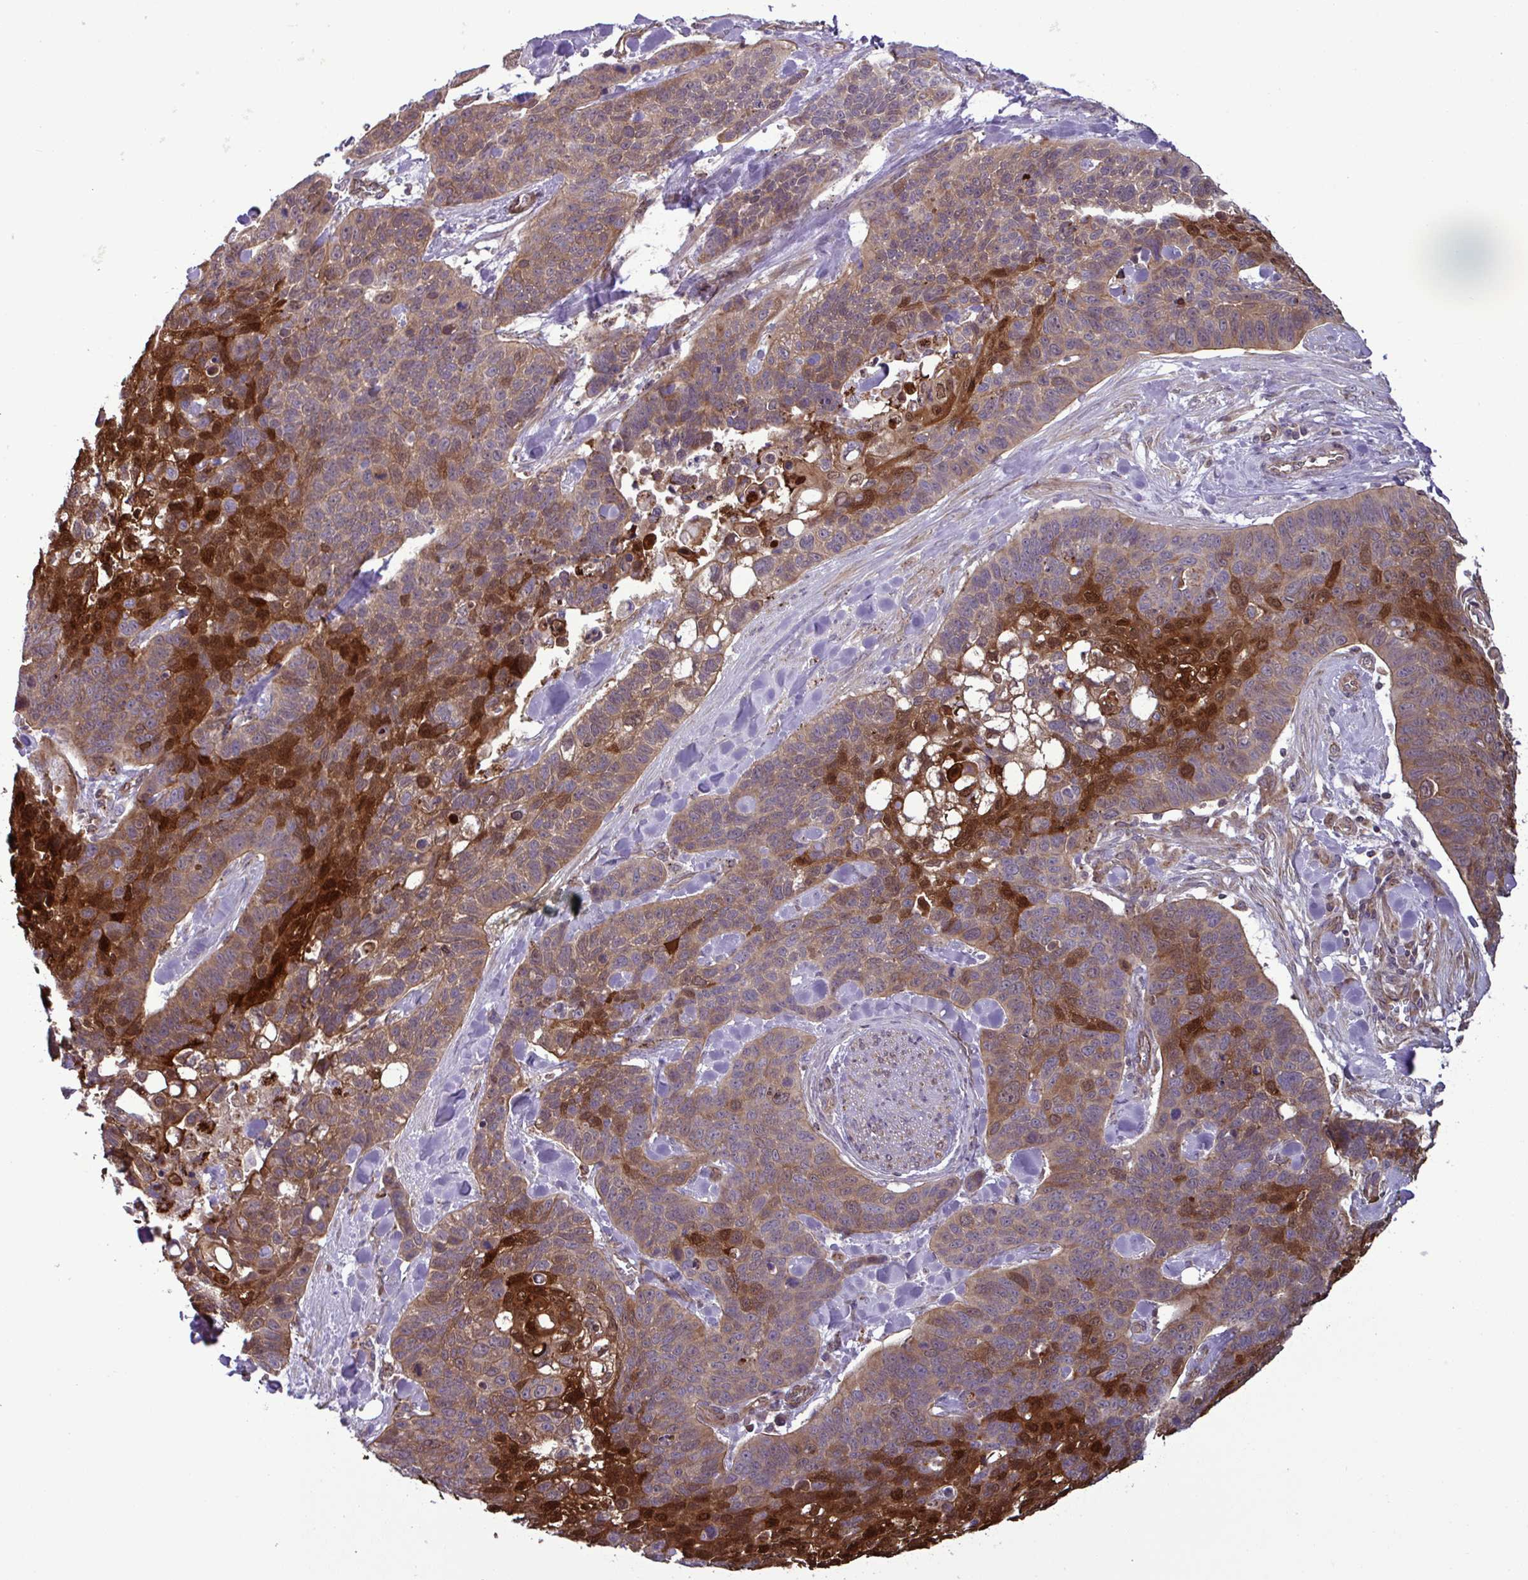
{"staining": {"intensity": "strong", "quantity": "25%-75%", "location": "cytoplasmic/membranous,nuclear"}, "tissue": "lung cancer", "cell_type": "Tumor cells", "image_type": "cancer", "snomed": [{"axis": "morphology", "description": "Squamous cell carcinoma, NOS"}, {"axis": "topography", "description": "Lung"}], "caption": "DAB immunohistochemical staining of human lung squamous cell carcinoma reveals strong cytoplasmic/membranous and nuclear protein staining in approximately 25%-75% of tumor cells. (Brightfield microscopy of DAB IHC at high magnification).", "gene": "GLTP", "patient": {"sex": "male", "age": 62}}